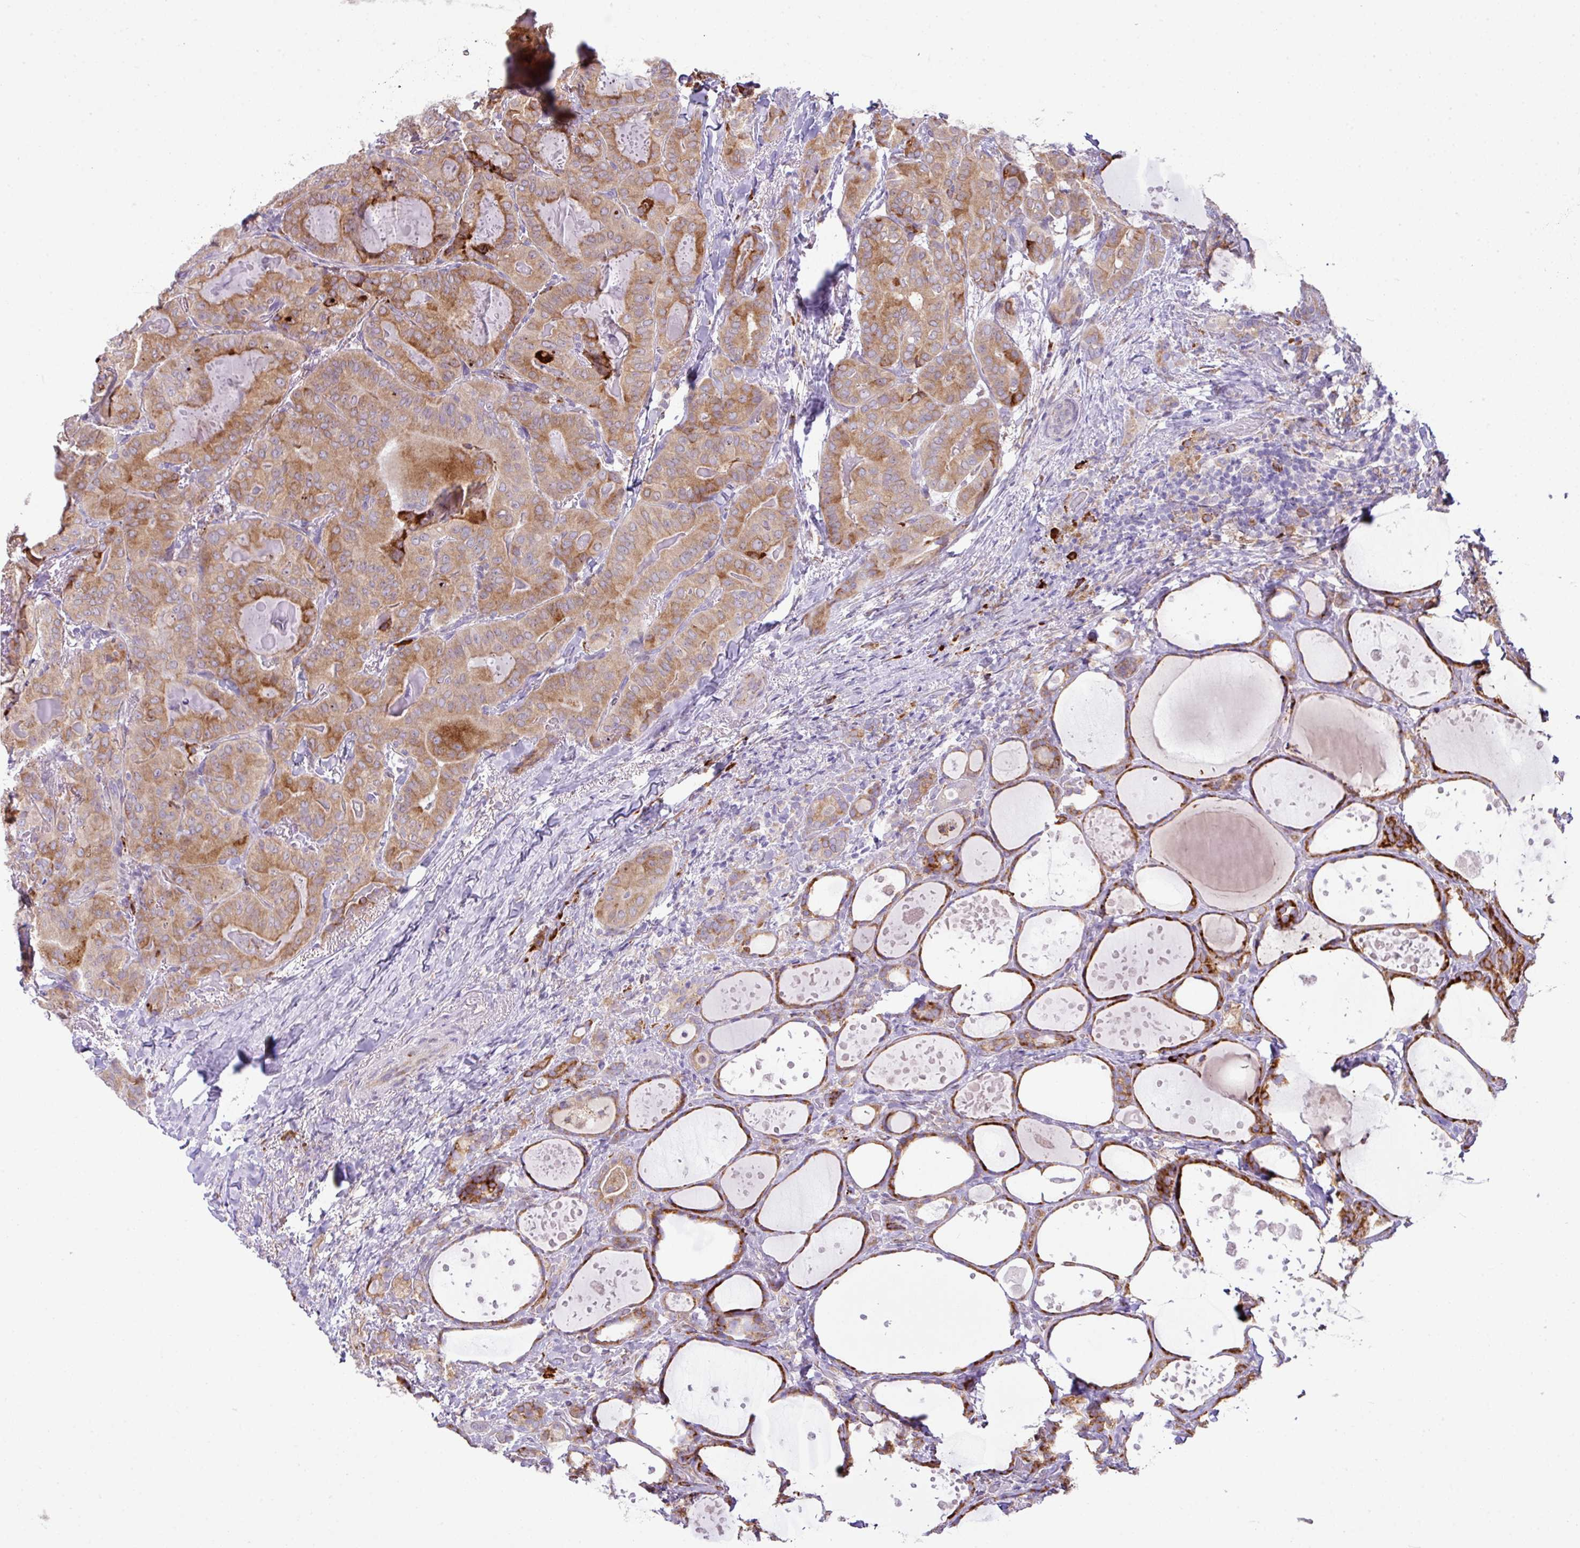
{"staining": {"intensity": "moderate", "quantity": ">75%", "location": "cytoplasmic/membranous"}, "tissue": "thyroid cancer", "cell_type": "Tumor cells", "image_type": "cancer", "snomed": [{"axis": "morphology", "description": "Papillary adenocarcinoma, NOS"}, {"axis": "topography", "description": "Thyroid gland"}], "caption": "Brown immunohistochemical staining in thyroid cancer (papillary adenocarcinoma) demonstrates moderate cytoplasmic/membranous staining in approximately >75% of tumor cells.", "gene": "RGS21", "patient": {"sex": "female", "age": 68}}